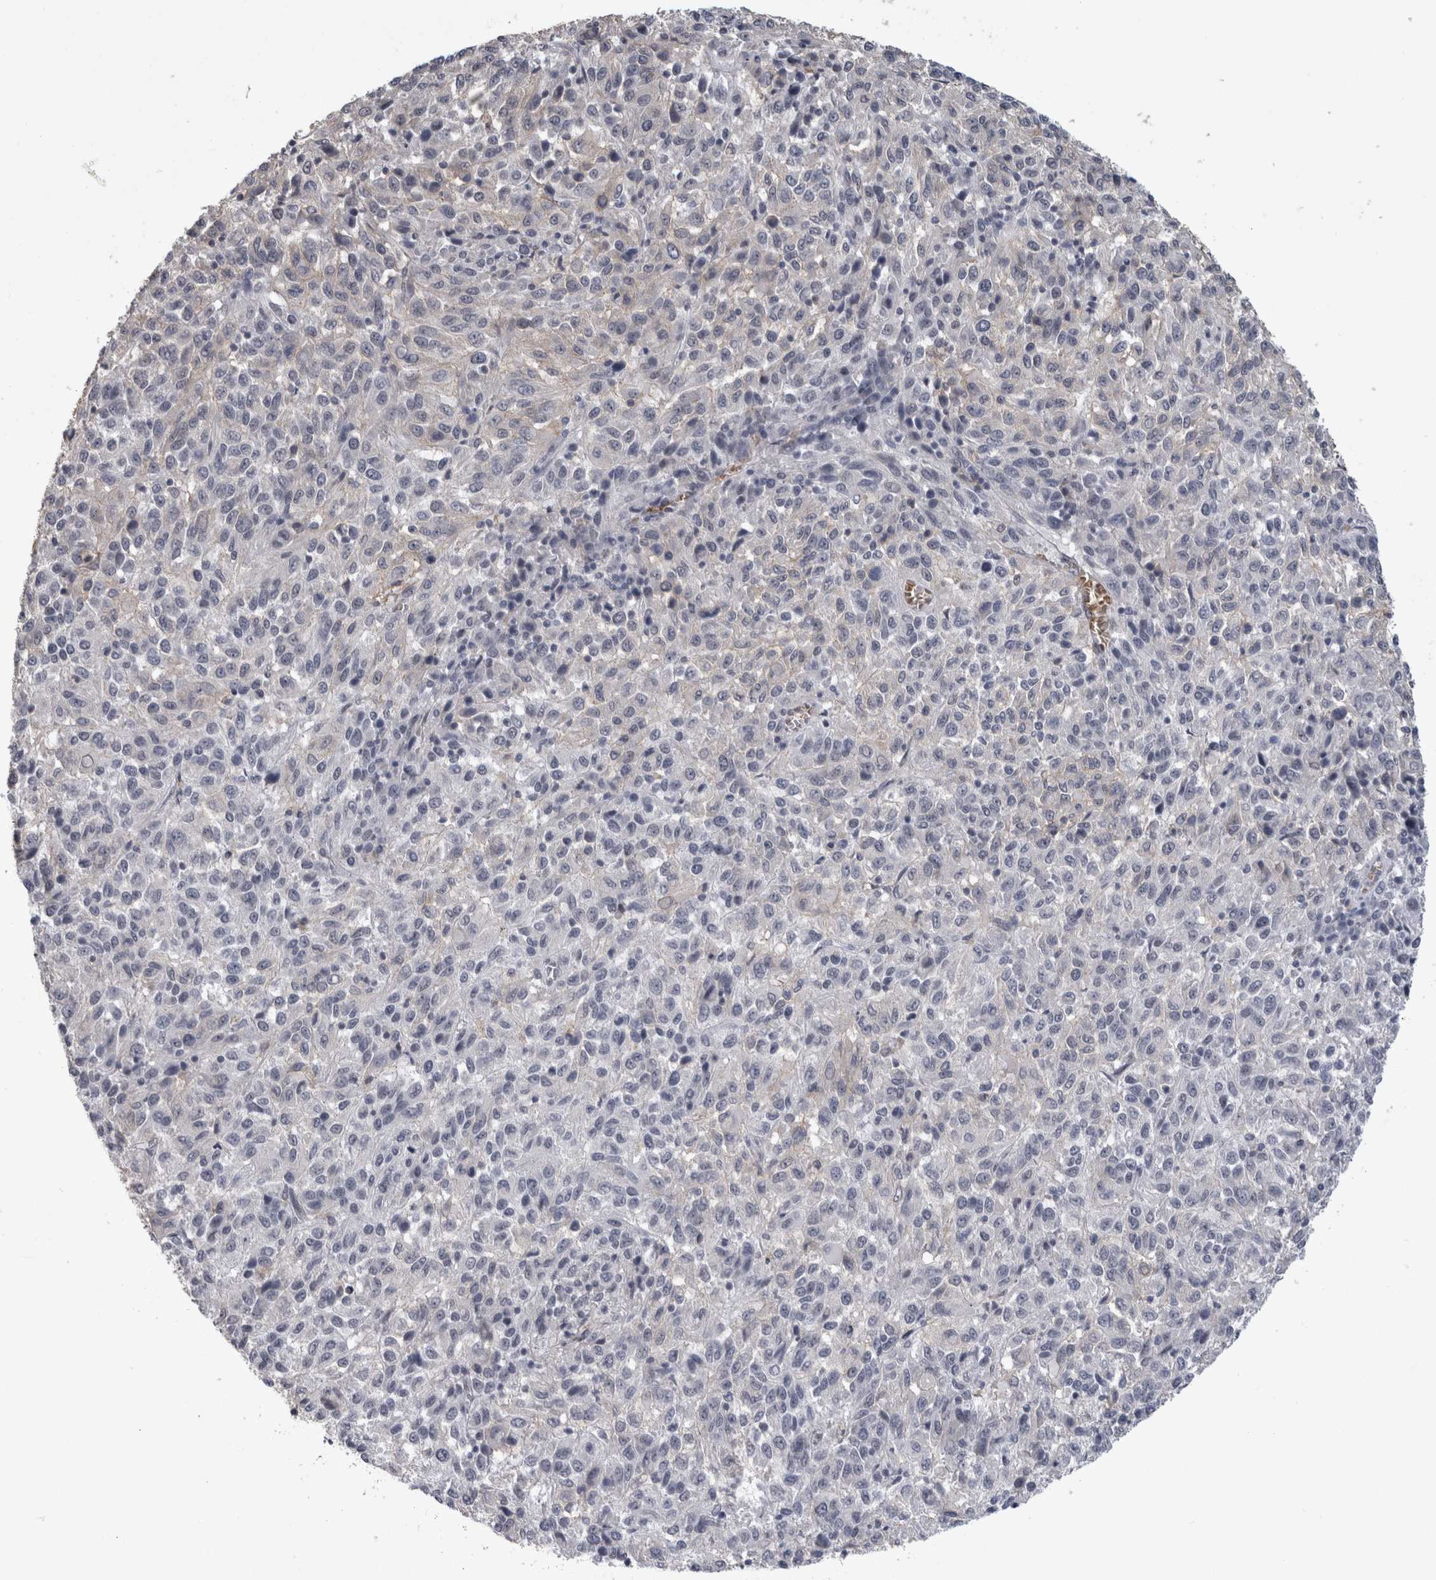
{"staining": {"intensity": "negative", "quantity": "none", "location": "none"}, "tissue": "melanoma", "cell_type": "Tumor cells", "image_type": "cancer", "snomed": [{"axis": "morphology", "description": "Malignant melanoma, Metastatic site"}, {"axis": "topography", "description": "Lung"}], "caption": "Immunohistochemical staining of human malignant melanoma (metastatic site) demonstrates no significant staining in tumor cells. (DAB (3,3'-diaminobenzidine) IHC with hematoxylin counter stain).", "gene": "PEBP4", "patient": {"sex": "male", "age": 64}}